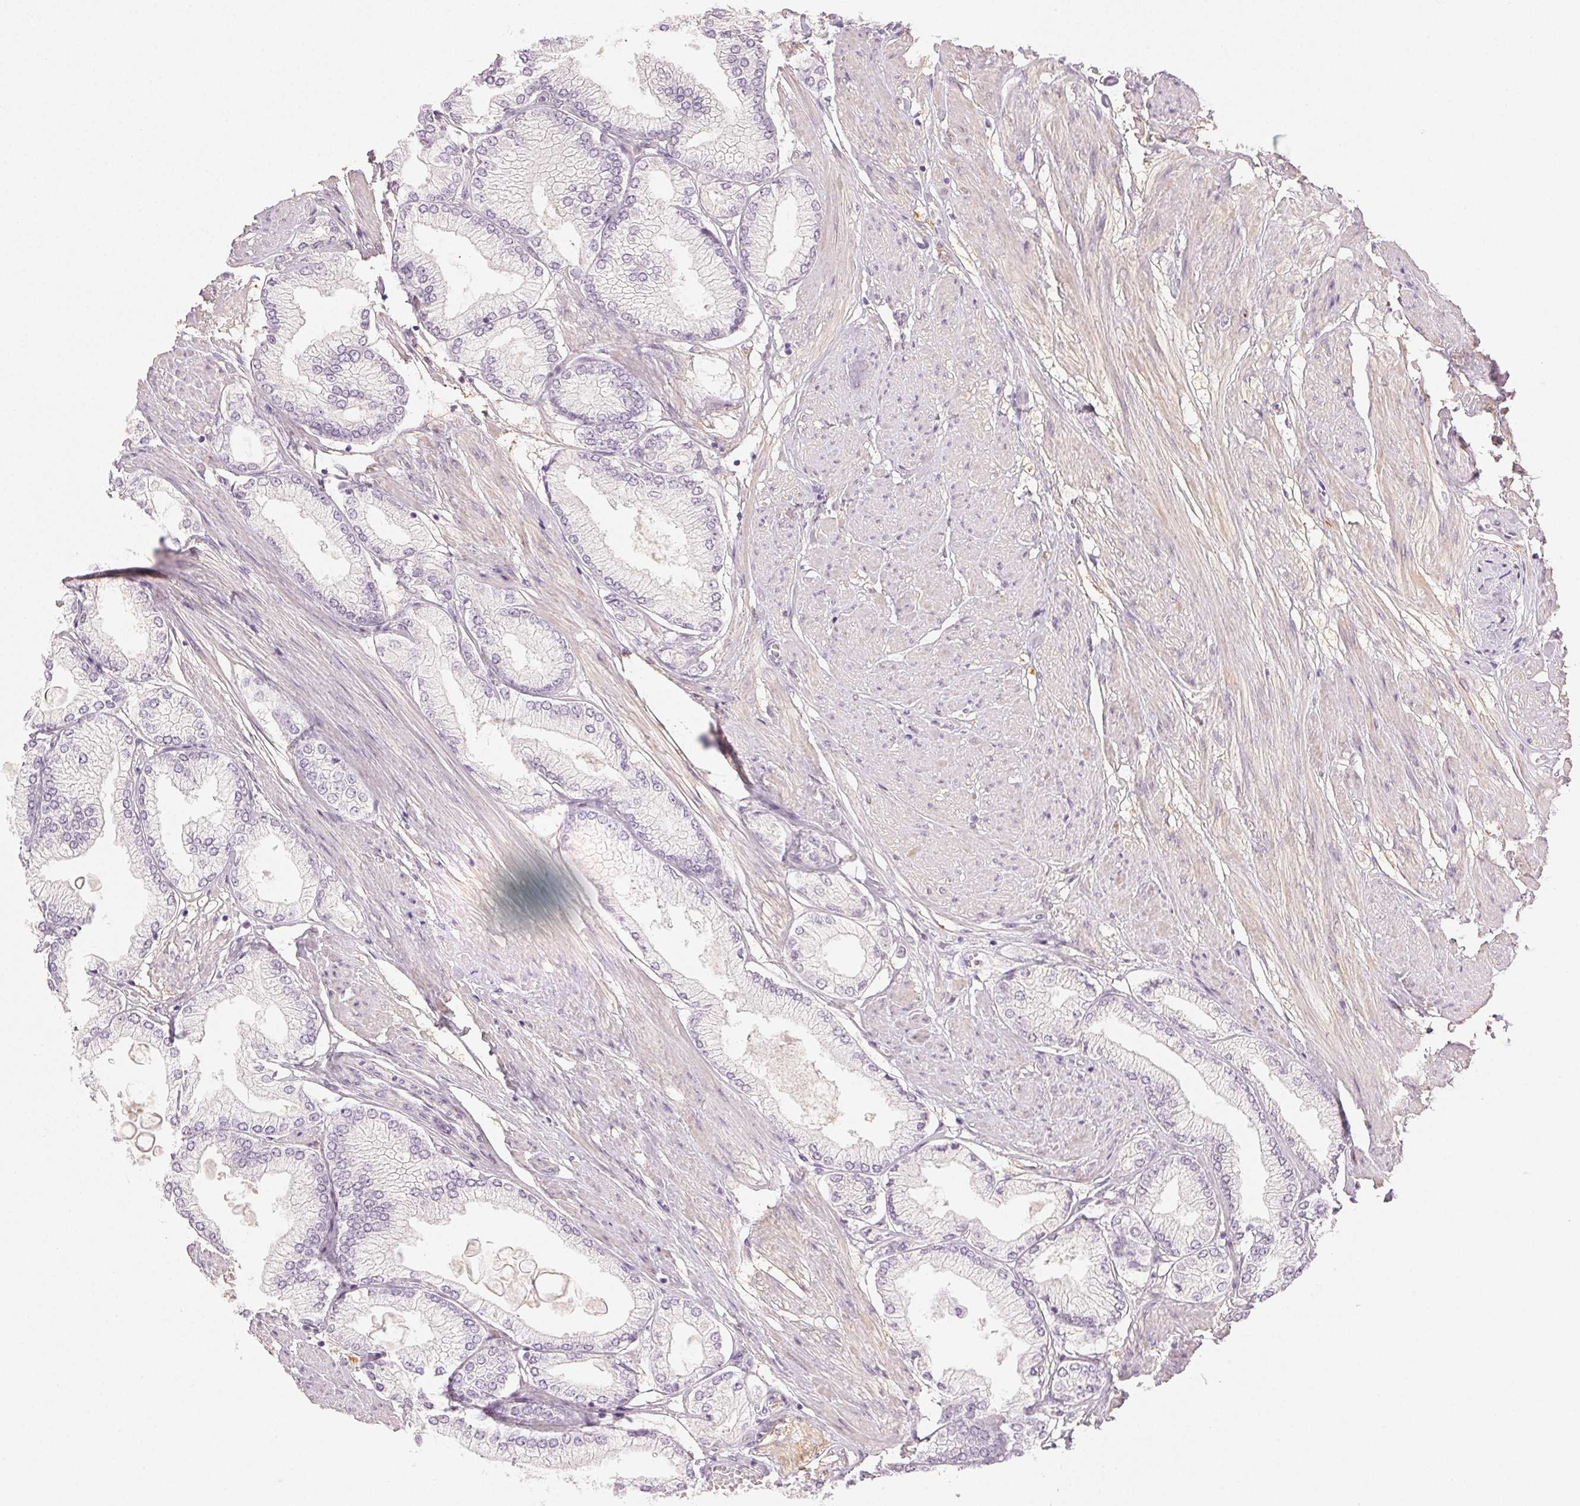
{"staining": {"intensity": "negative", "quantity": "none", "location": "none"}, "tissue": "prostate cancer", "cell_type": "Tumor cells", "image_type": "cancer", "snomed": [{"axis": "morphology", "description": "Adenocarcinoma, High grade"}, {"axis": "topography", "description": "Prostate"}], "caption": "The IHC image has no significant staining in tumor cells of prostate cancer (adenocarcinoma (high-grade)) tissue.", "gene": "MAP1LC3A", "patient": {"sex": "male", "age": 68}}